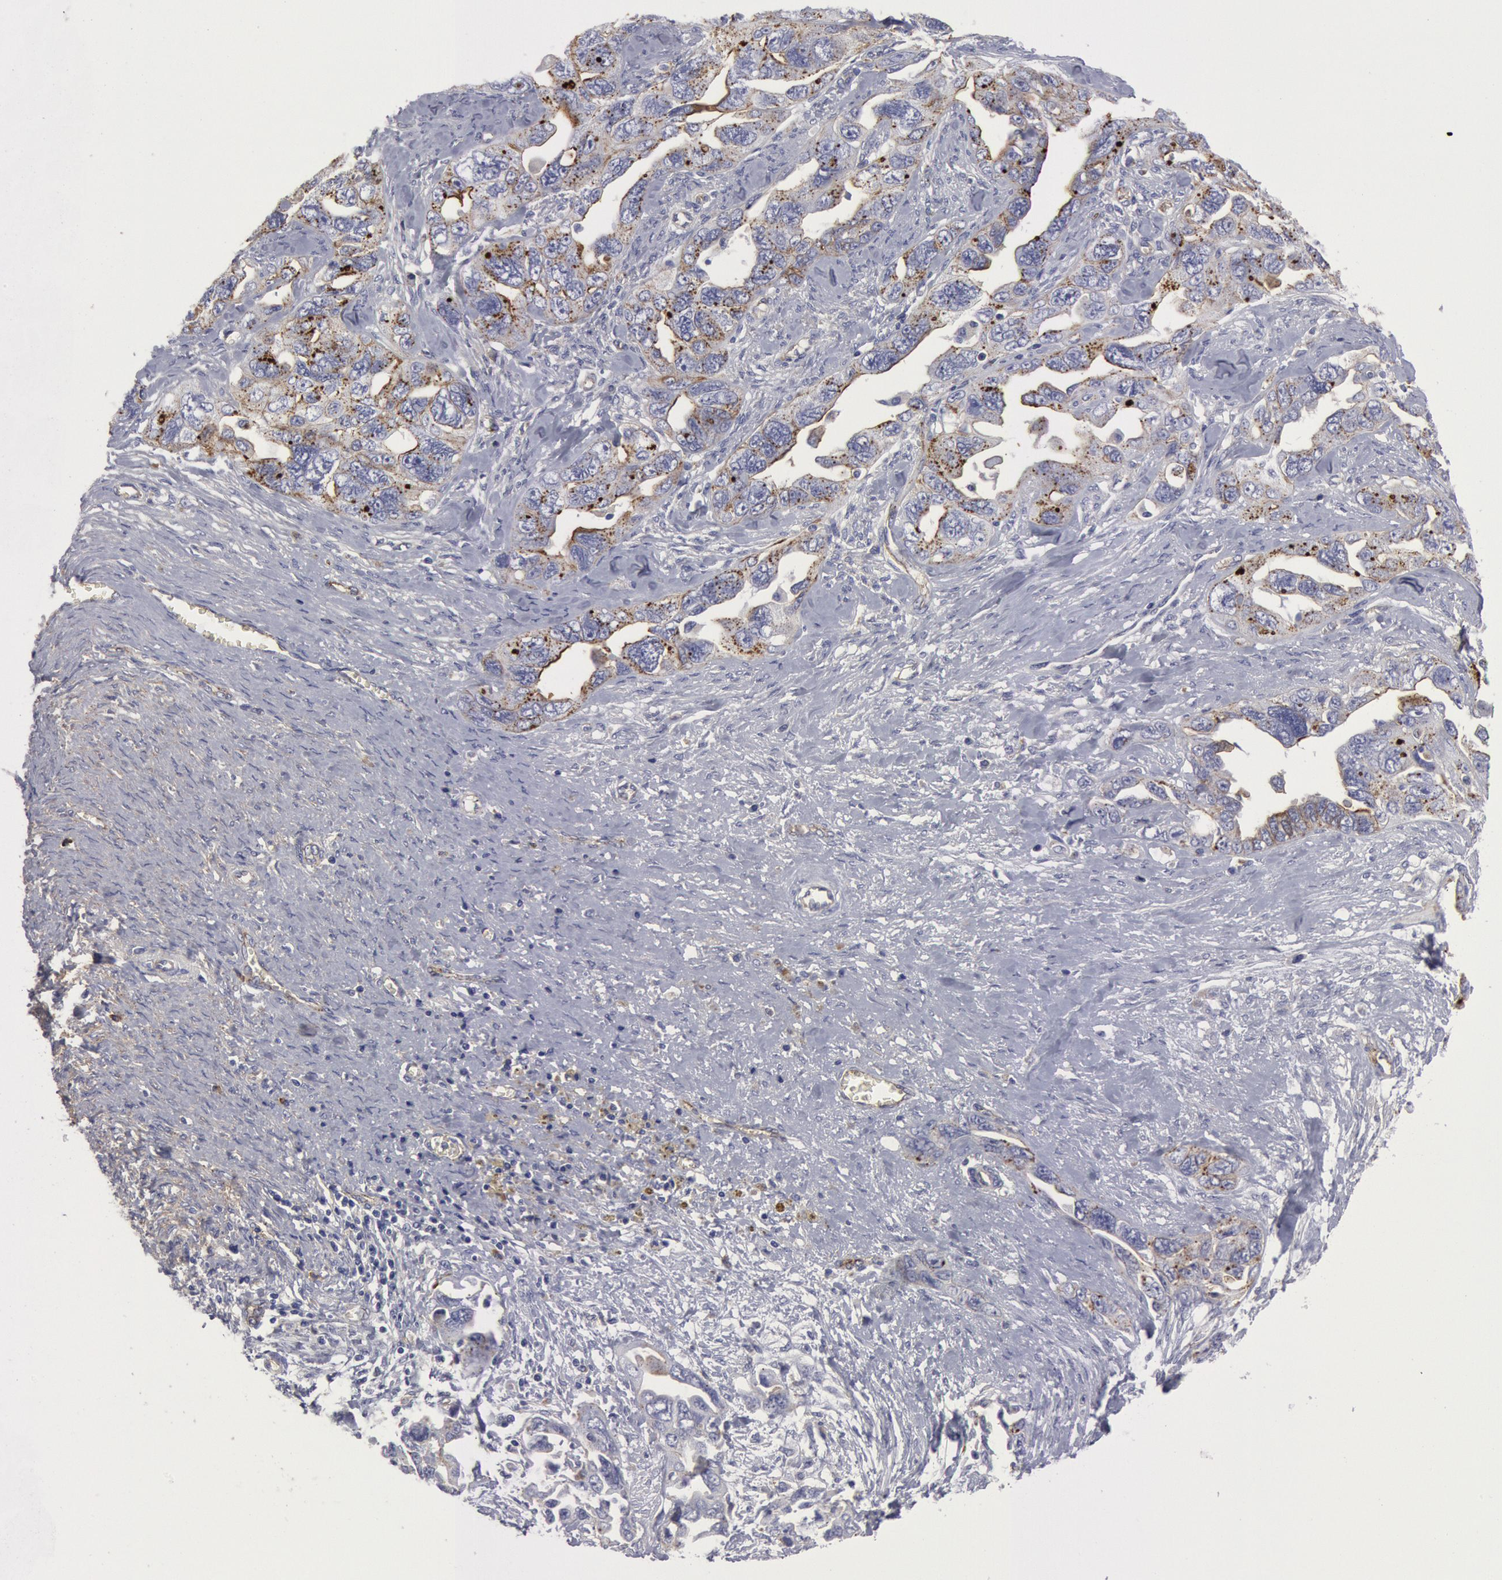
{"staining": {"intensity": "weak", "quantity": "<25%", "location": "cytoplasmic/membranous"}, "tissue": "ovarian cancer", "cell_type": "Tumor cells", "image_type": "cancer", "snomed": [{"axis": "morphology", "description": "Cystadenocarcinoma, serous, NOS"}, {"axis": "topography", "description": "Ovary"}], "caption": "IHC of serous cystadenocarcinoma (ovarian) demonstrates no expression in tumor cells.", "gene": "FLOT1", "patient": {"sex": "female", "age": 63}}